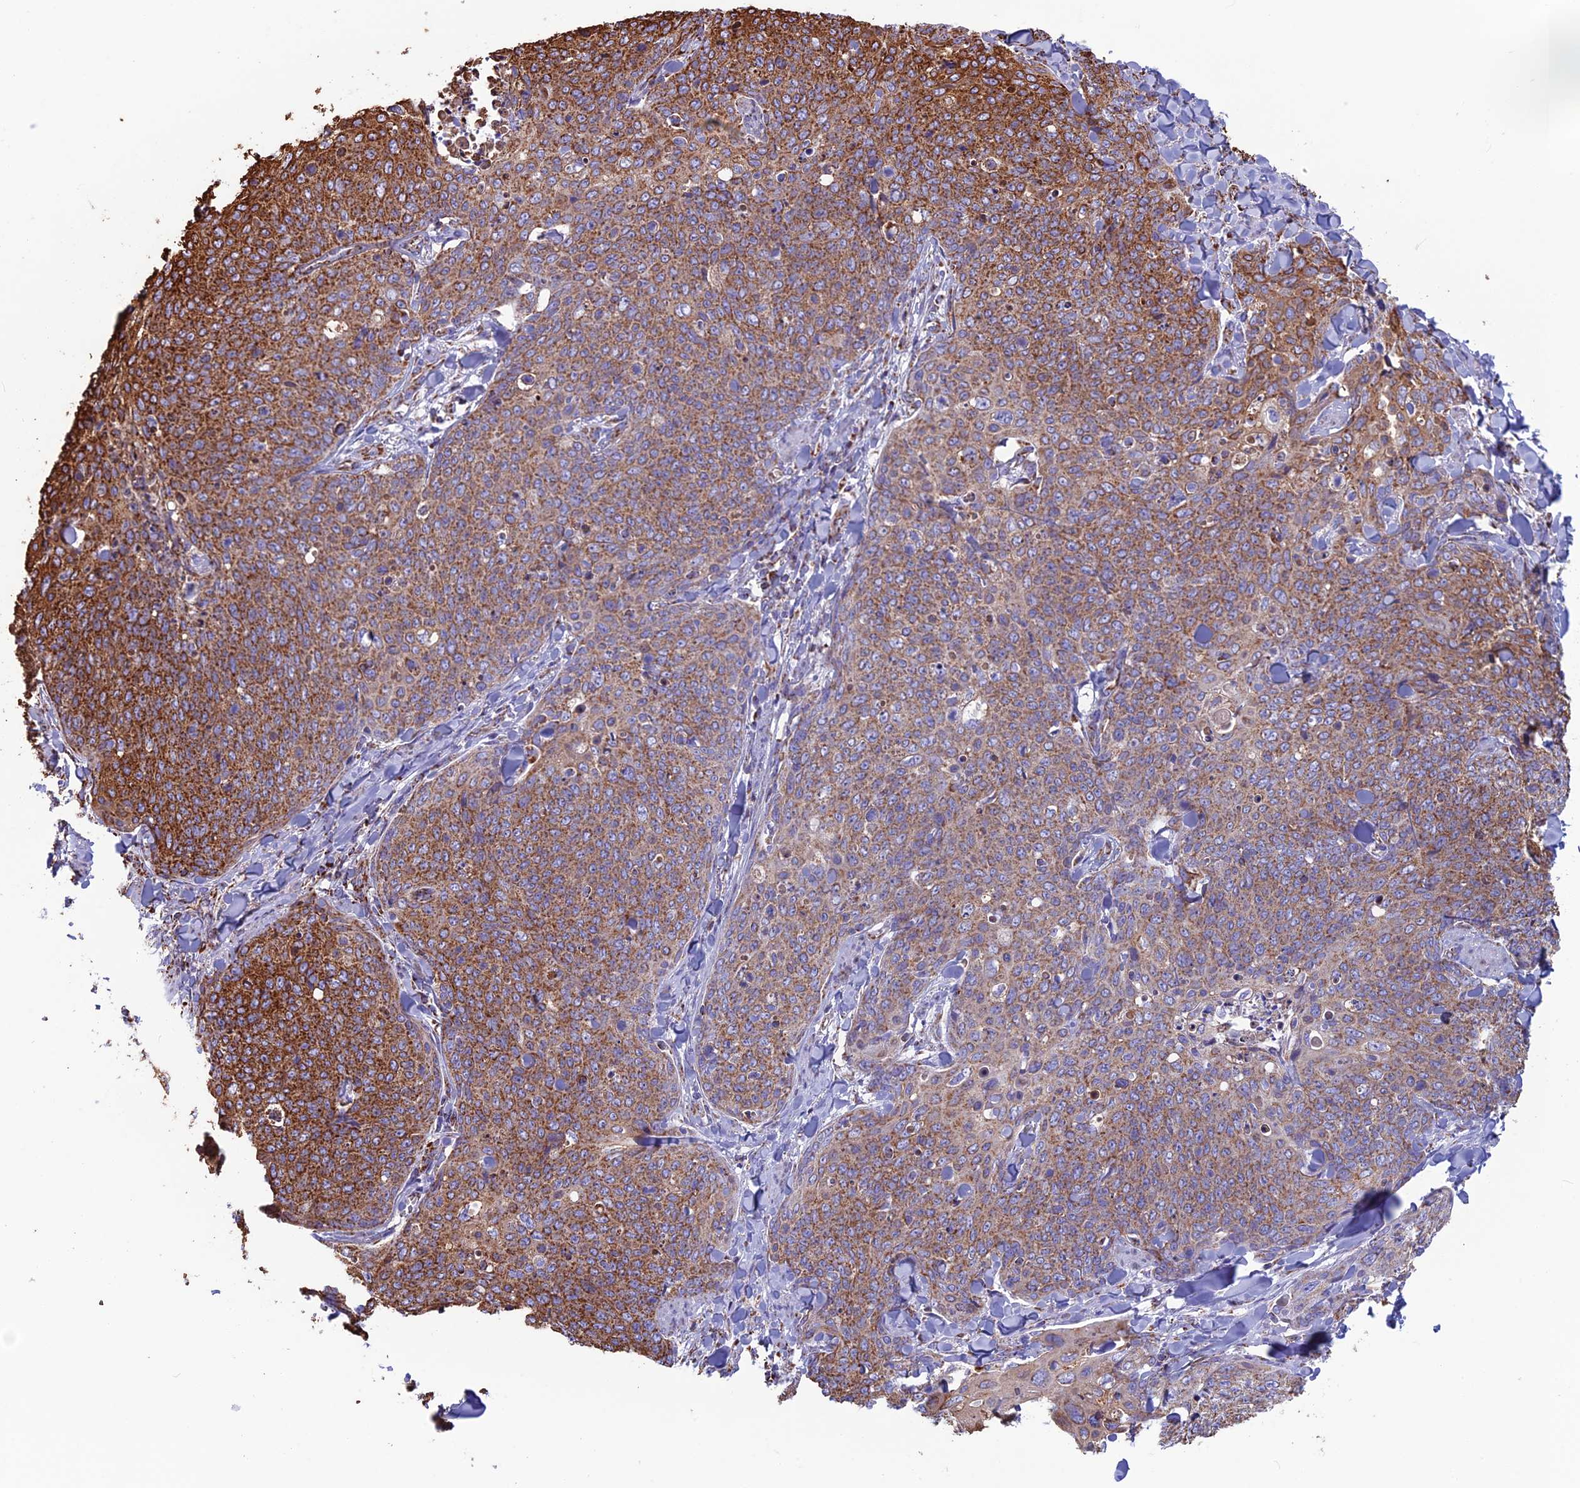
{"staining": {"intensity": "strong", "quantity": ">75%", "location": "cytoplasmic/membranous"}, "tissue": "skin cancer", "cell_type": "Tumor cells", "image_type": "cancer", "snomed": [{"axis": "morphology", "description": "Squamous cell carcinoma, NOS"}, {"axis": "topography", "description": "Skin"}, {"axis": "topography", "description": "Vulva"}], "caption": "Immunohistochemical staining of skin cancer (squamous cell carcinoma) shows high levels of strong cytoplasmic/membranous protein expression in approximately >75% of tumor cells.", "gene": "CS", "patient": {"sex": "female", "age": 85}}